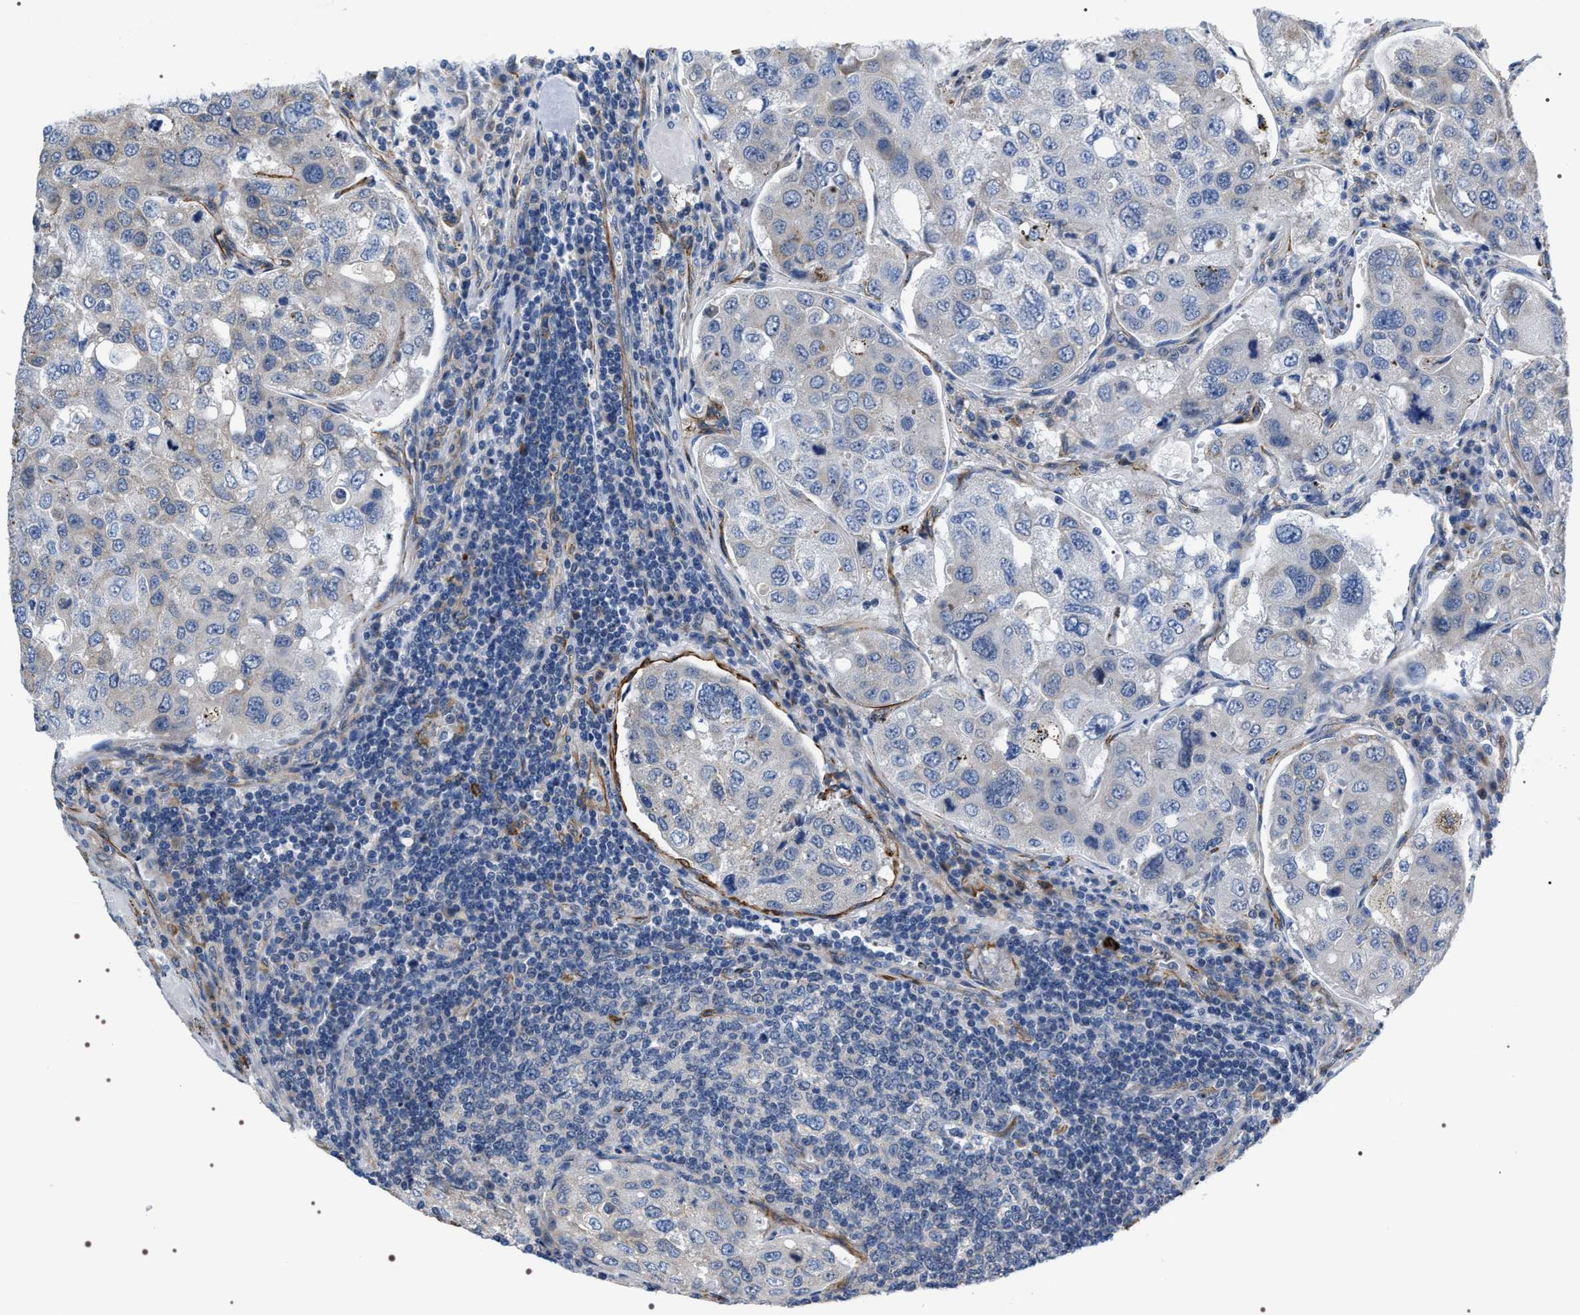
{"staining": {"intensity": "weak", "quantity": "<25%", "location": "cytoplasmic/membranous"}, "tissue": "urothelial cancer", "cell_type": "Tumor cells", "image_type": "cancer", "snomed": [{"axis": "morphology", "description": "Urothelial carcinoma, High grade"}, {"axis": "topography", "description": "Lymph node"}, {"axis": "topography", "description": "Urinary bladder"}], "caption": "A micrograph of urothelial cancer stained for a protein shows no brown staining in tumor cells.", "gene": "PKD1L1", "patient": {"sex": "male", "age": 51}}